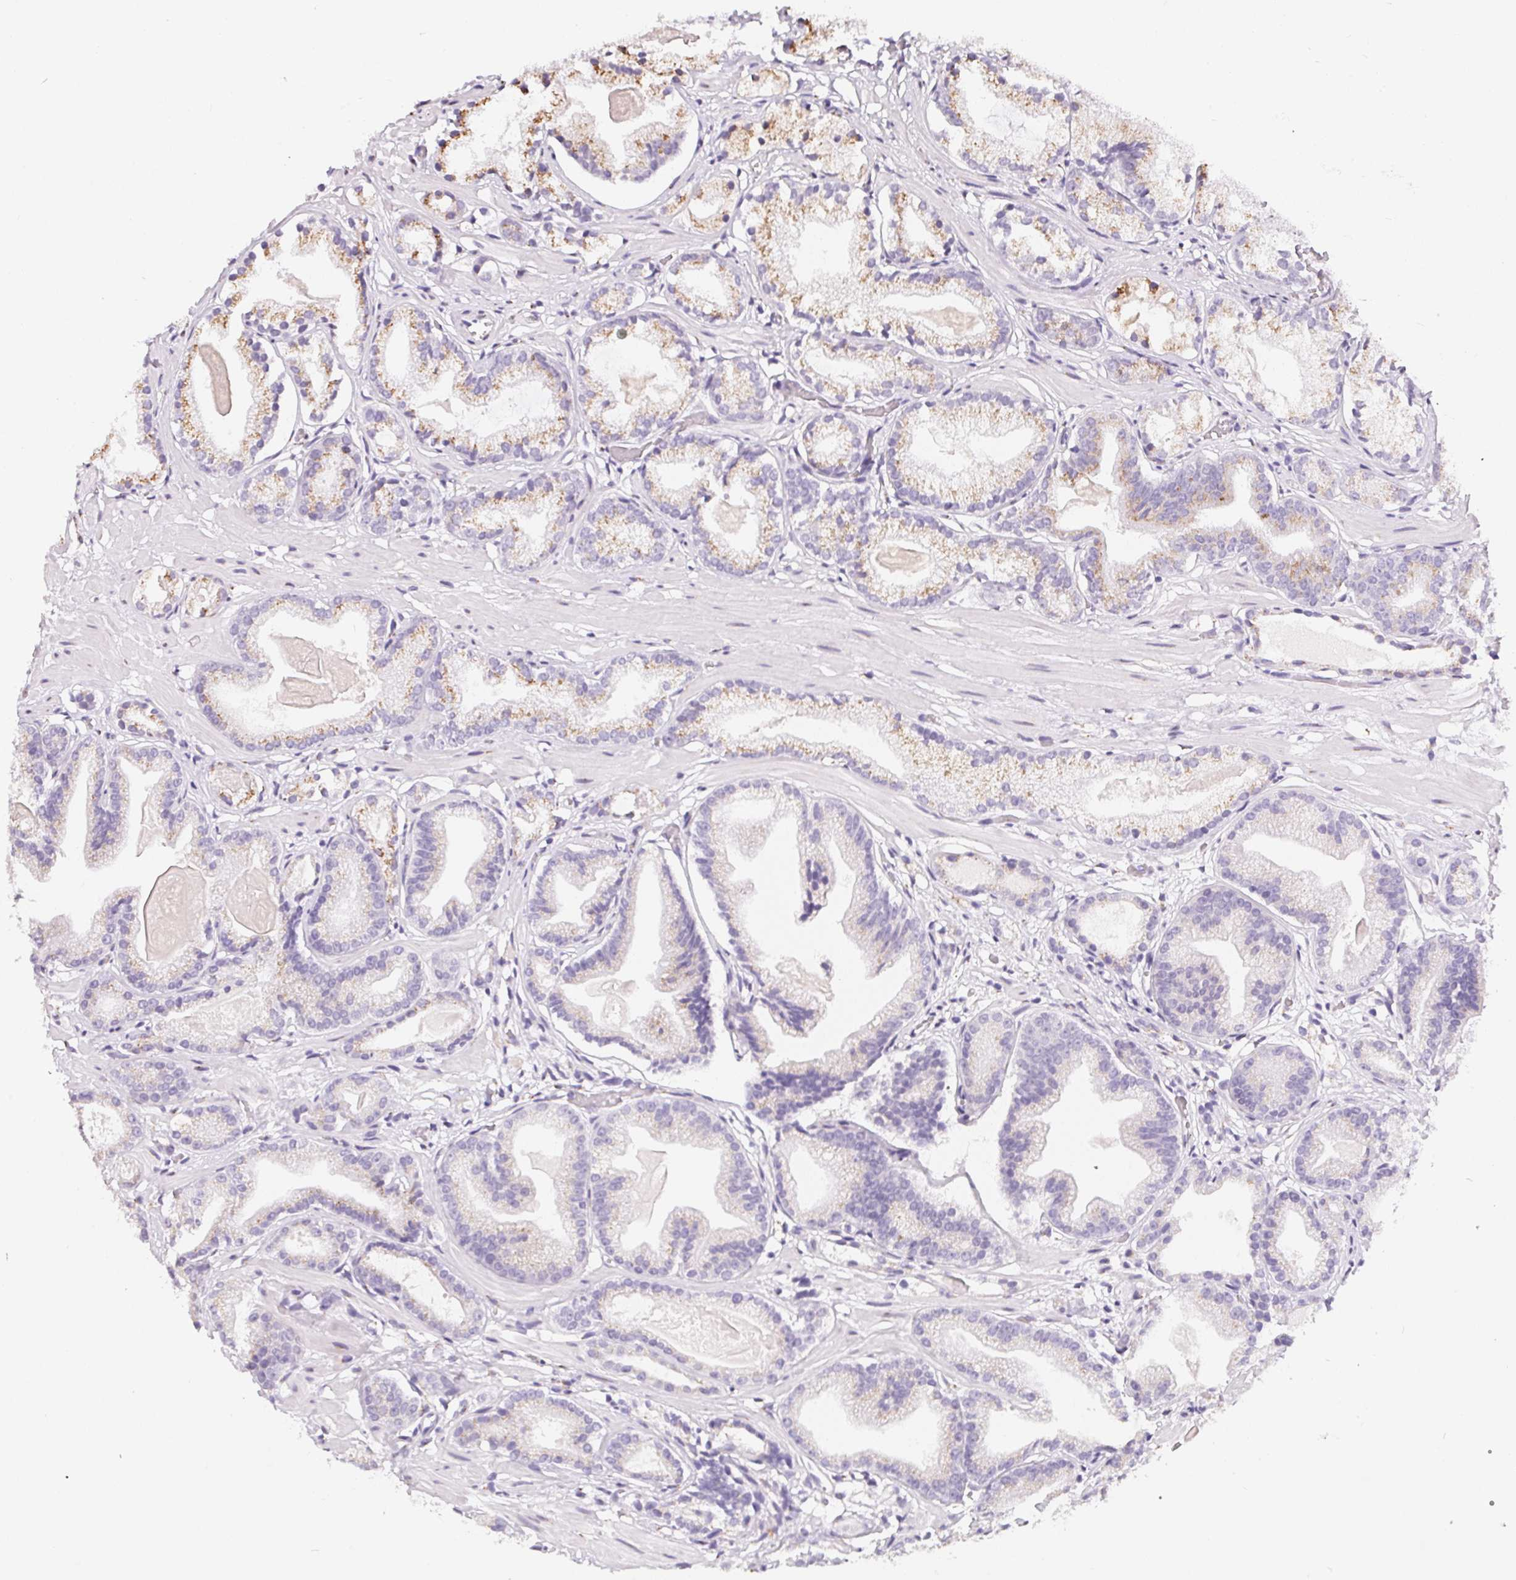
{"staining": {"intensity": "moderate", "quantity": "25%-75%", "location": "cytoplasmic/membranous"}, "tissue": "prostate cancer", "cell_type": "Tumor cells", "image_type": "cancer", "snomed": [{"axis": "morphology", "description": "Adenocarcinoma, Low grade"}, {"axis": "topography", "description": "Prostate"}], "caption": "Immunohistochemical staining of adenocarcinoma (low-grade) (prostate) shows moderate cytoplasmic/membranous protein staining in approximately 25%-75% of tumor cells.", "gene": "MAP1A", "patient": {"sex": "male", "age": 57}}